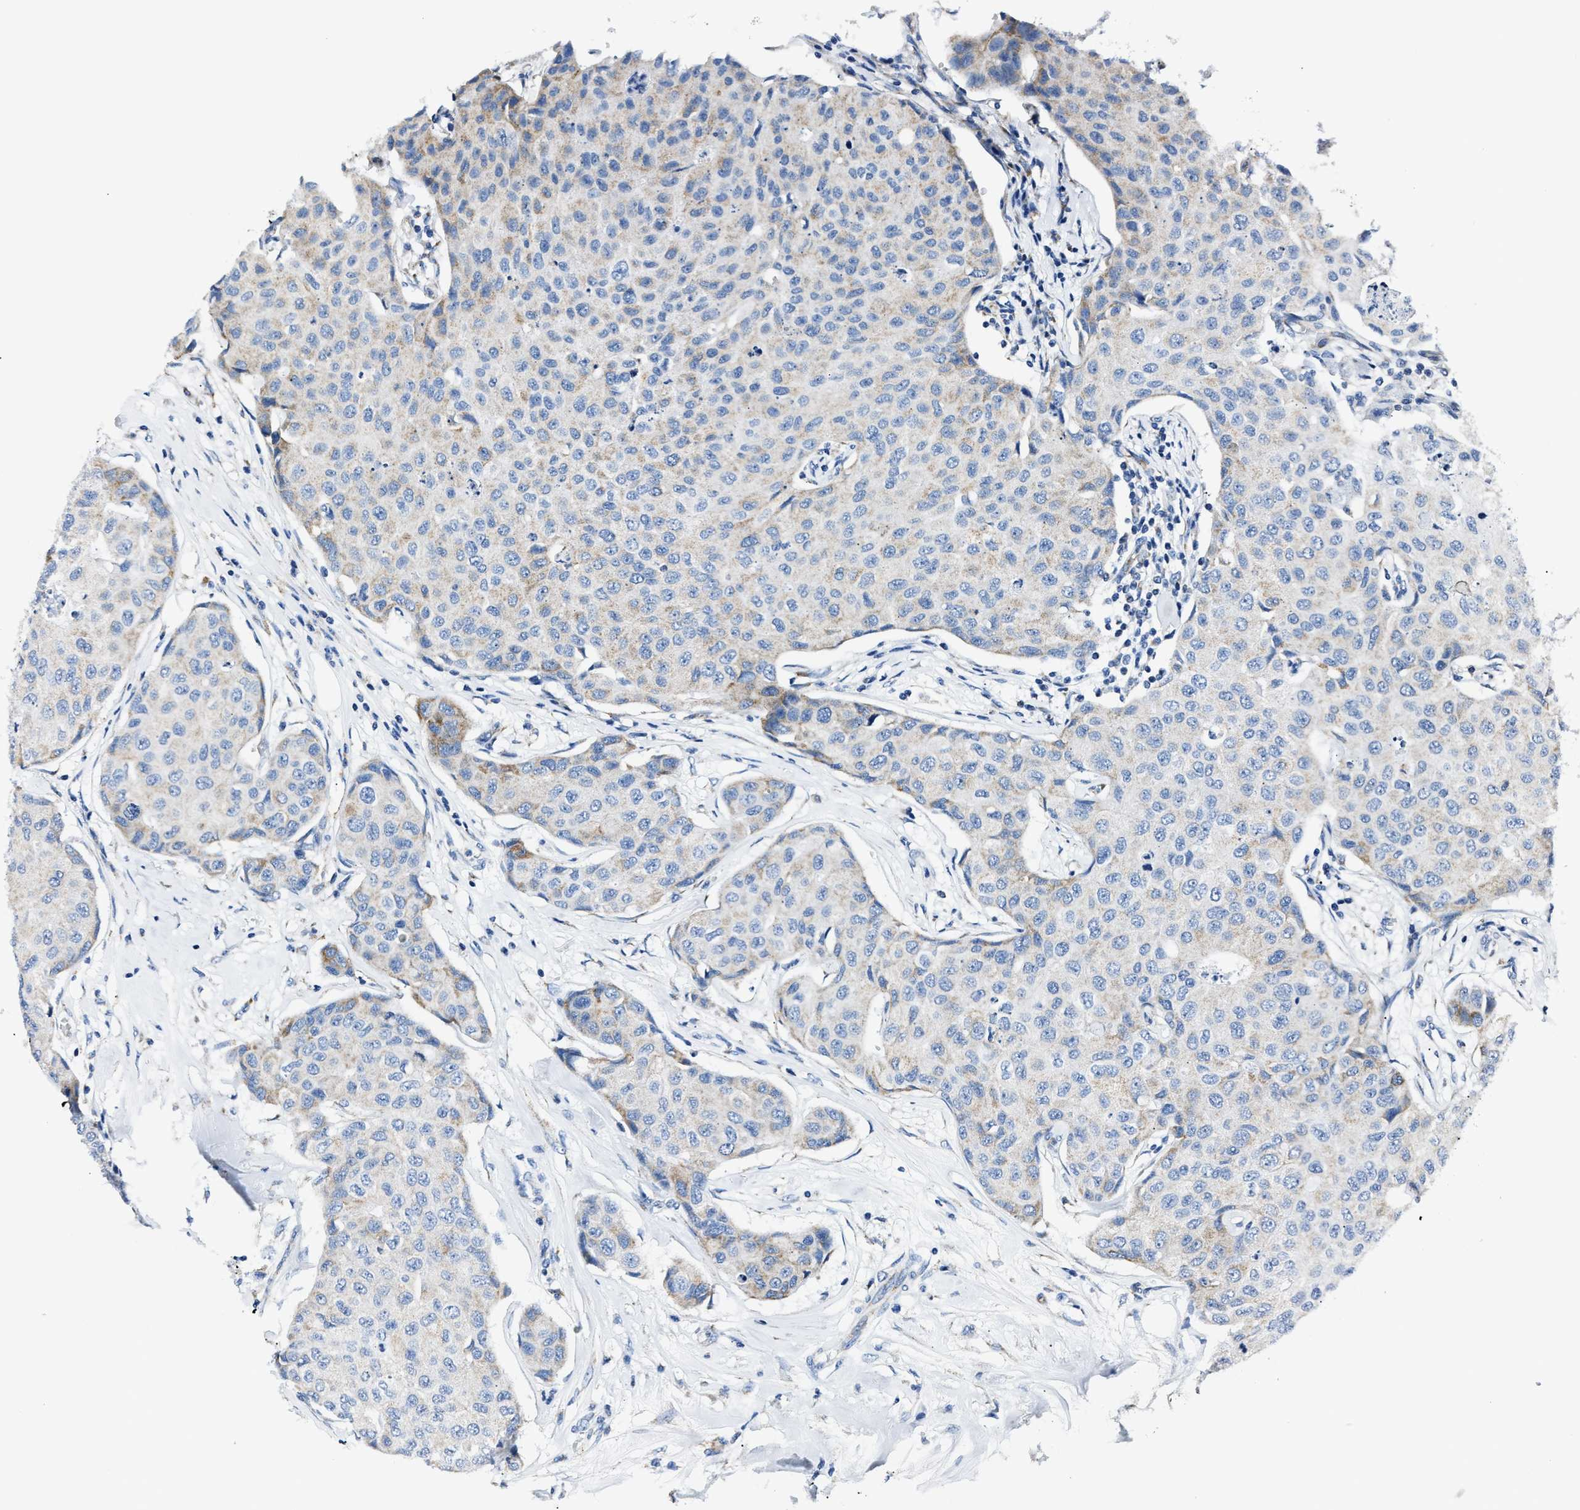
{"staining": {"intensity": "weak", "quantity": "<25%", "location": "cytoplasmic/membranous"}, "tissue": "breast cancer", "cell_type": "Tumor cells", "image_type": "cancer", "snomed": [{"axis": "morphology", "description": "Duct carcinoma"}, {"axis": "topography", "description": "Breast"}], "caption": "Protein analysis of breast cancer (infiltrating ductal carcinoma) reveals no significant positivity in tumor cells.", "gene": "AMACR", "patient": {"sex": "female", "age": 80}}